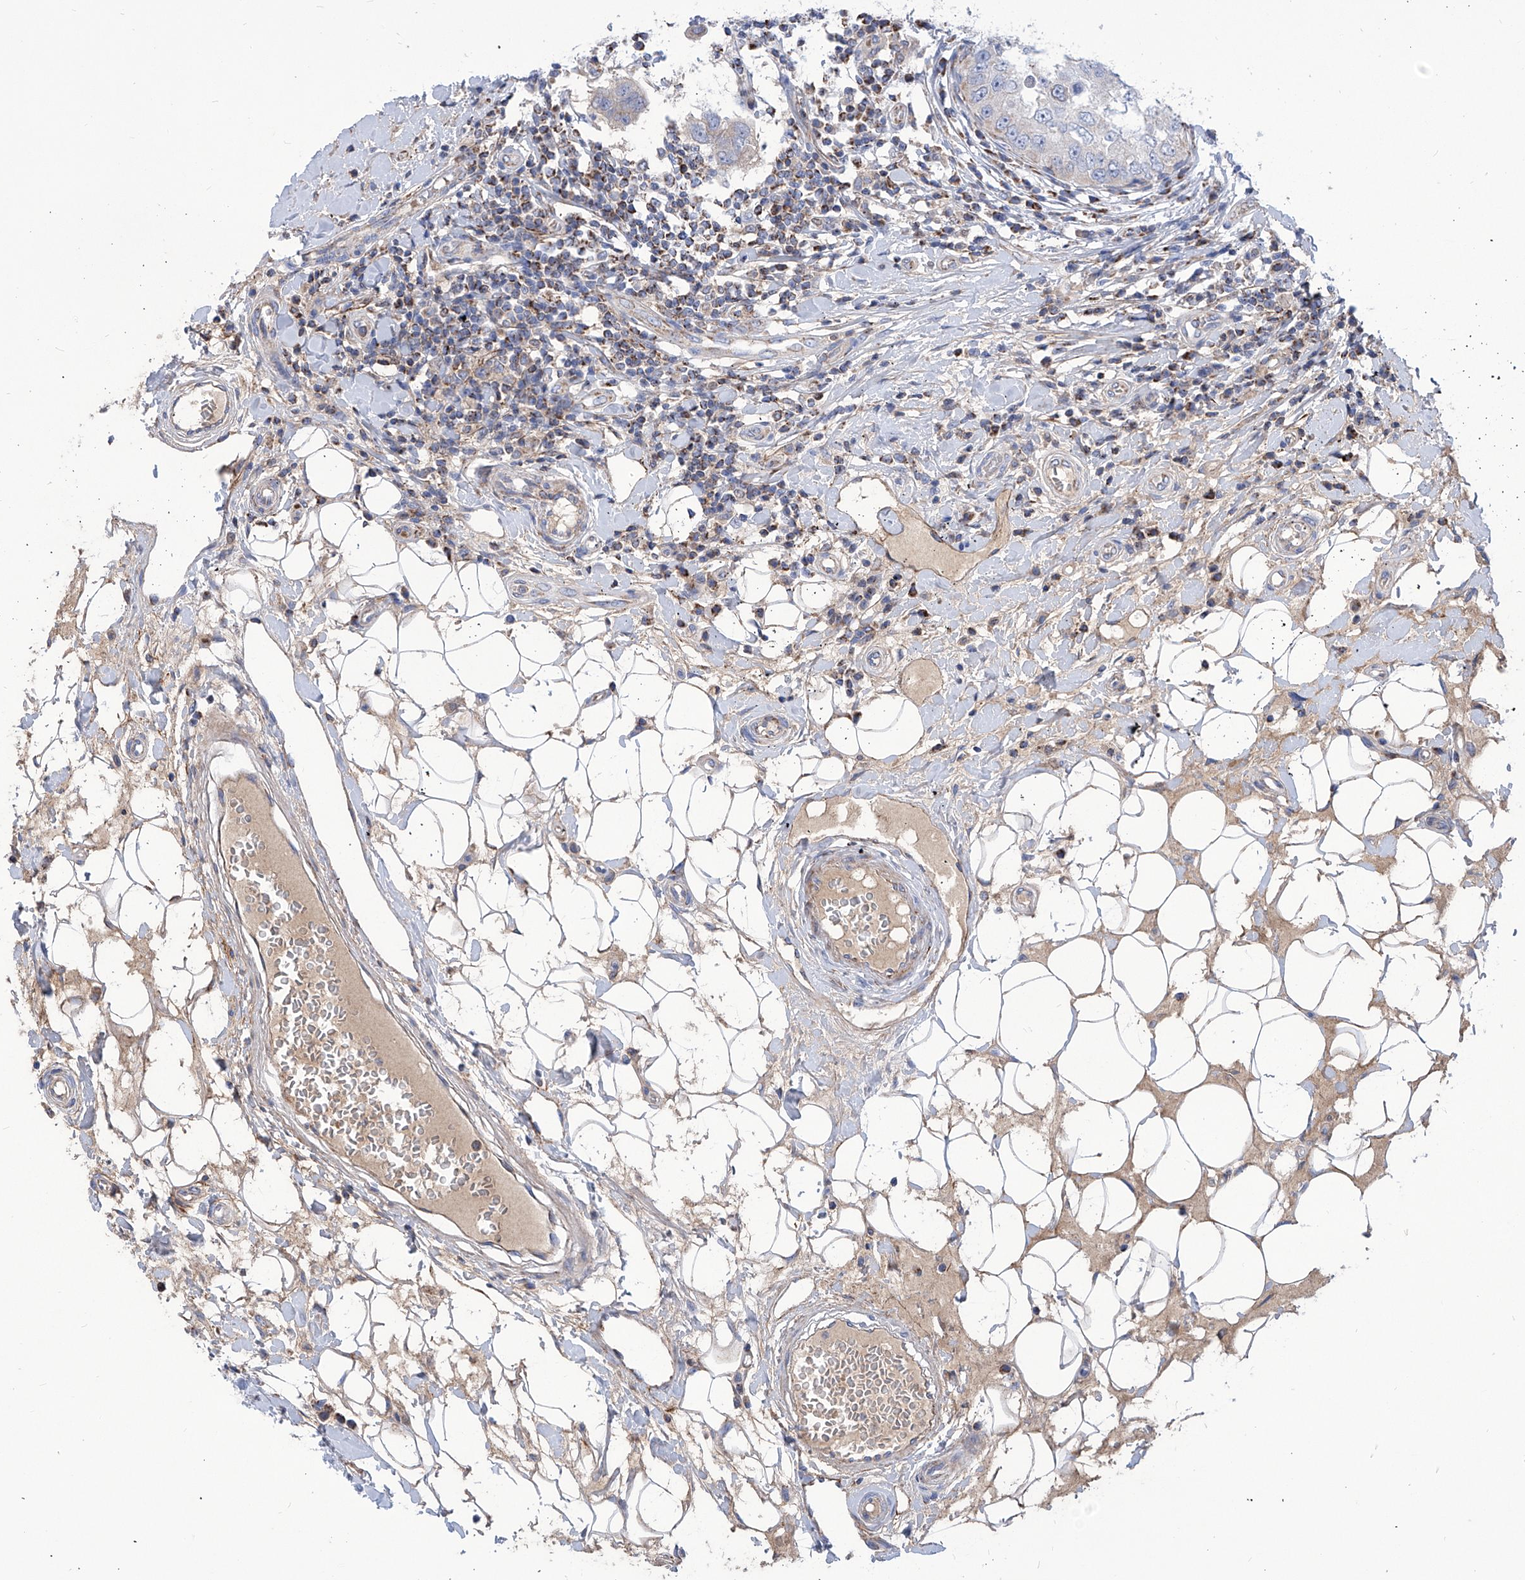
{"staining": {"intensity": "moderate", "quantity": "<25%", "location": "cytoplasmic/membranous"}, "tissue": "breast cancer", "cell_type": "Tumor cells", "image_type": "cancer", "snomed": [{"axis": "morphology", "description": "Duct carcinoma"}, {"axis": "topography", "description": "Breast"}], "caption": "Immunohistochemistry (IHC) micrograph of human breast cancer (intraductal carcinoma) stained for a protein (brown), which reveals low levels of moderate cytoplasmic/membranous expression in approximately <25% of tumor cells.", "gene": "SRBD1", "patient": {"sex": "female", "age": 27}}